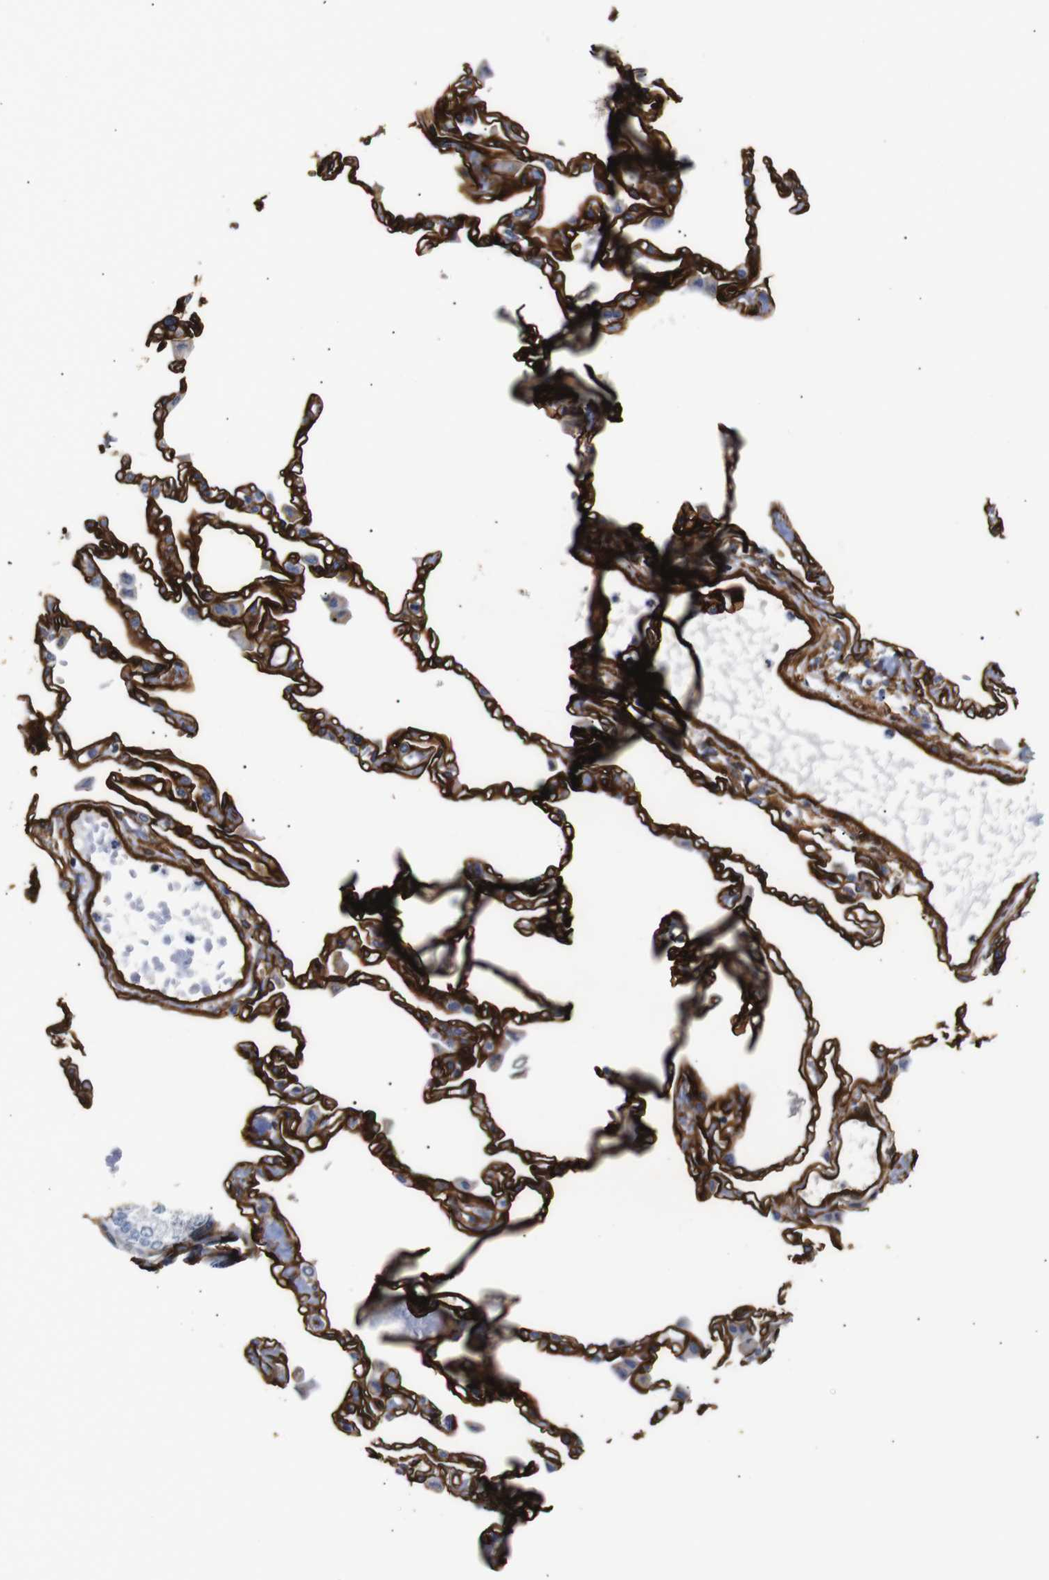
{"staining": {"intensity": "strong", "quantity": ">75%", "location": "cytoplasmic/membranous"}, "tissue": "lung", "cell_type": "Alveolar cells", "image_type": "normal", "snomed": [{"axis": "morphology", "description": "Normal tissue, NOS"}, {"axis": "topography", "description": "Lung"}], "caption": "Protein expression analysis of normal lung shows strong cytoplasmic/membranous staining in about >75% of alveolar cells.", "gene": "CAV2", "patient": {"sex": "female", "age": 49}}